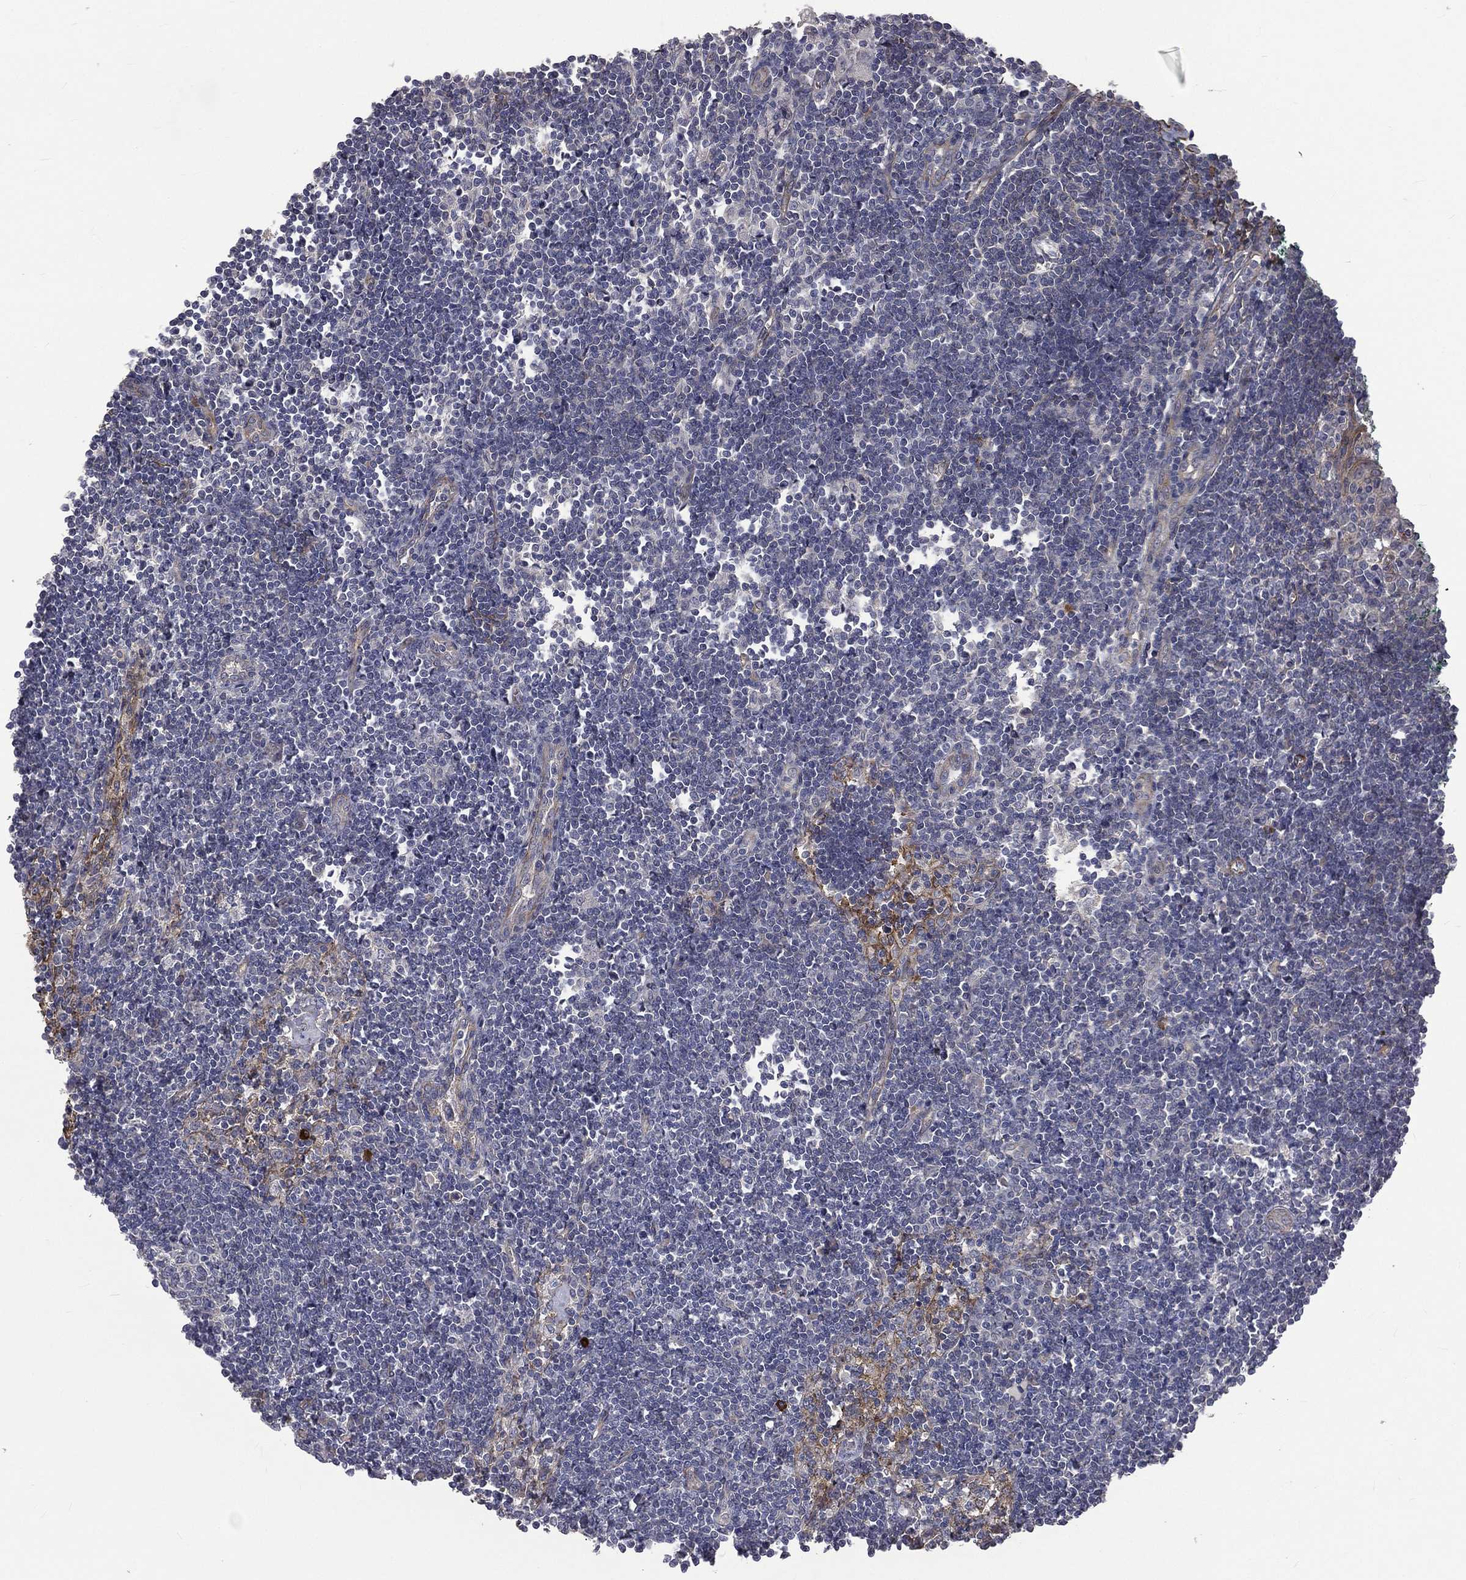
{"staining": {"intensity": "negative", "quantity": "none", "location": "none"}, "tissue": "lymph node", "cell_type": "Non-germinal center cells", "image_type": "normal", "snomed": [{"axis": "morphology", "description": "Normal tissue, NOS"}, {"axis": "morphology", "description": "Adenocarcinoma, NOS"}, {"axis": "topography", "description": "Lymph node"}, {"axis": "topography", "description": "Pancreas"}], "caption": "The histopathology image demonstrates no staining of non-germinal center cells in normal lymph node. (DAB immunohistochemistry (IHC), high magnification).", "gene": "PPFIBP1", "patient": {"sex": "female", "age": 58}}